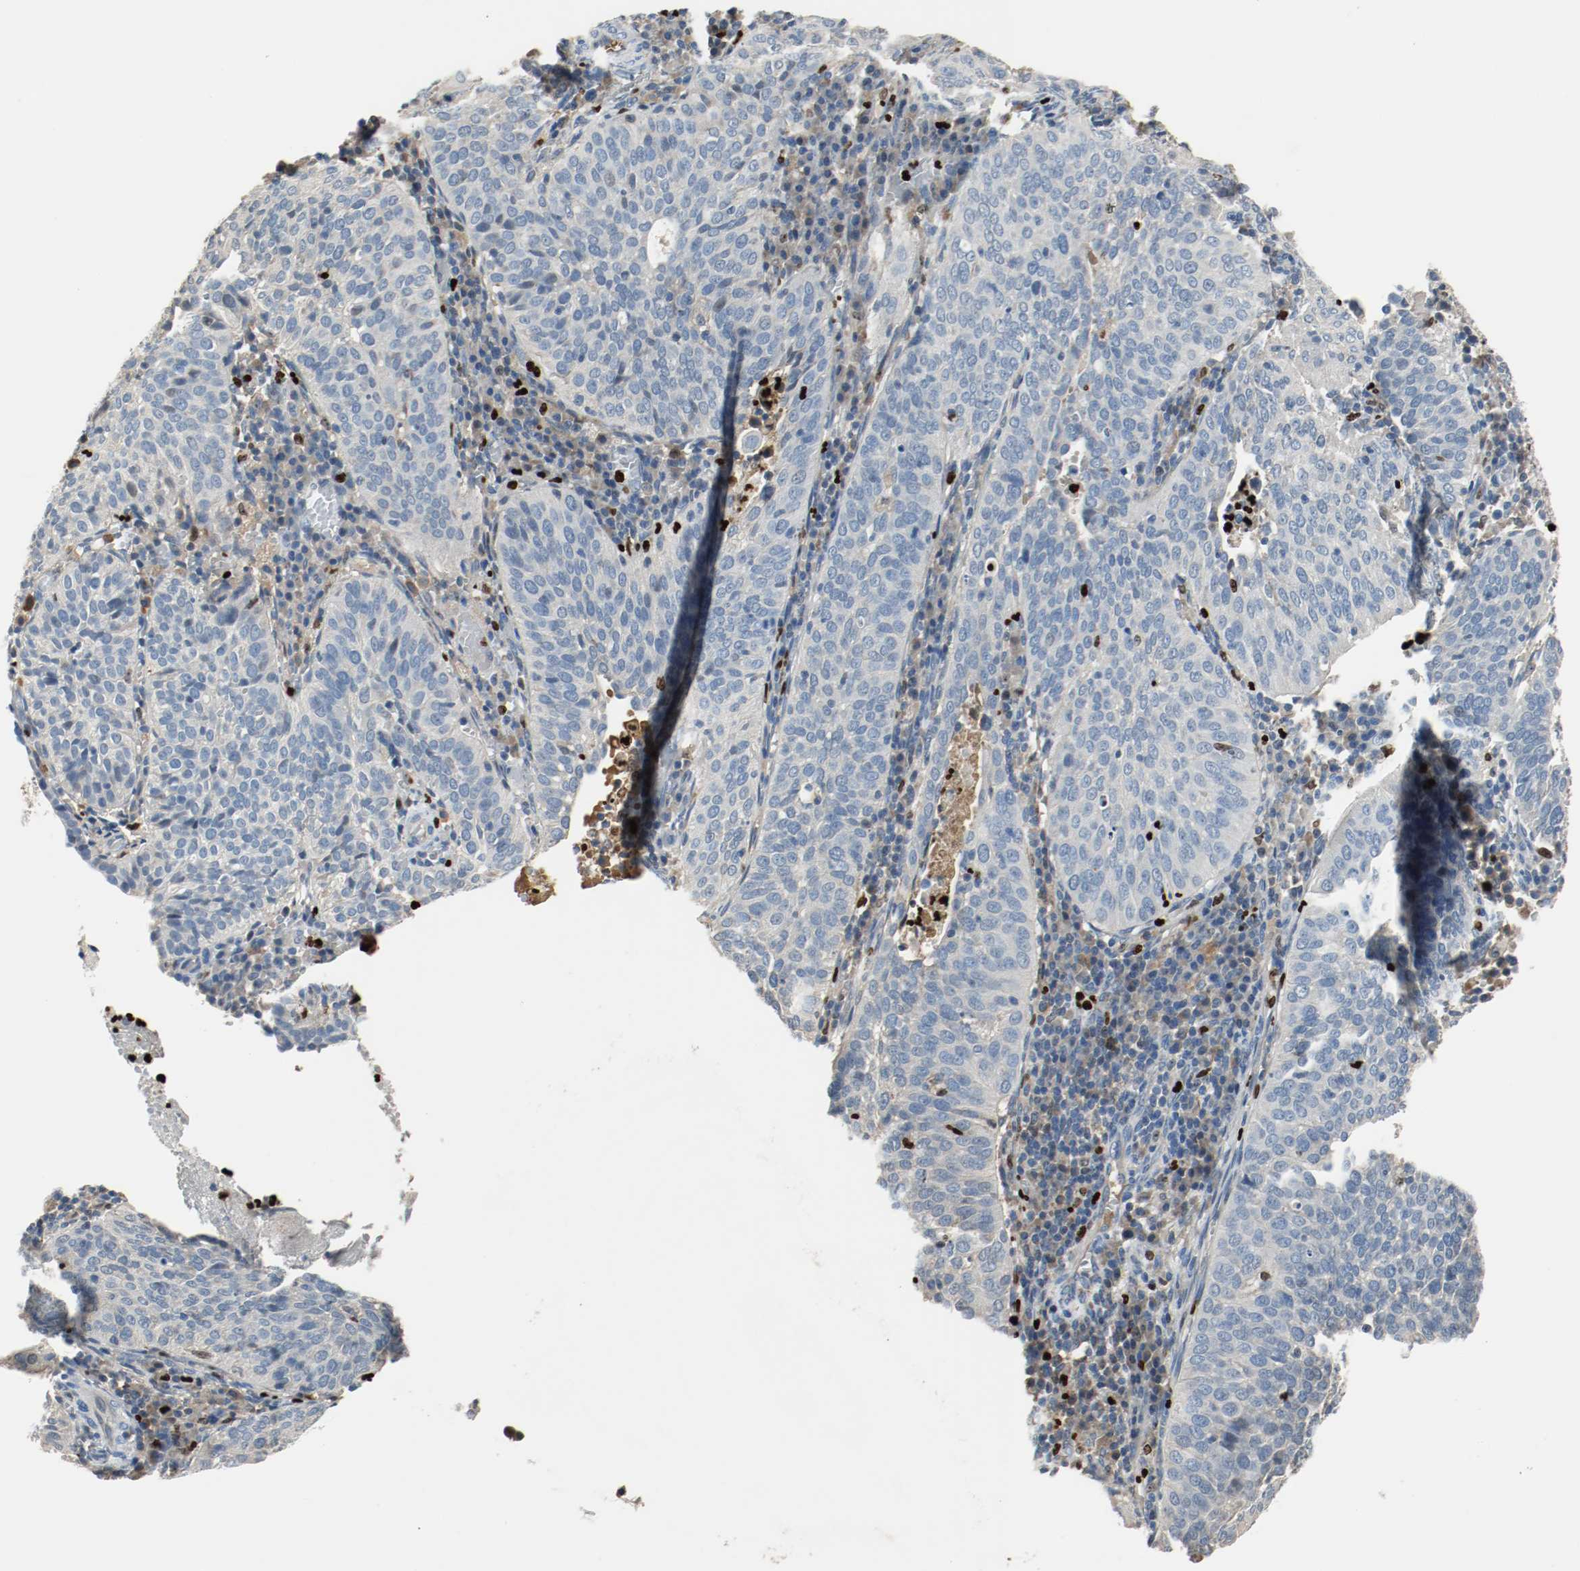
{"staining": {"intensity": "negative", "quantity": "none", "location": "none"}, "tissue": "cervical cancer", "cell_type": "Tumor cells", "image_type": "cancer", "snomed": [{"axis": "morphology", "description": "Squamous cell carcinoma, NOS"}, {"axis": "topography", "description": "Cervix"}], "caption": "High magnification brightfield microscopy of cervical cancer stained with DAB (3,3'-diaminobenzidine) (brown) and counterstained with hematoxylin (blue): tumor cells show no significant staining. (DAB (3,3'-diaminobenzidine) immunohistochemistry with hematoxylin counter stain).", "gene": "BLK", "patient": {"sex": "female", "age": 39}}